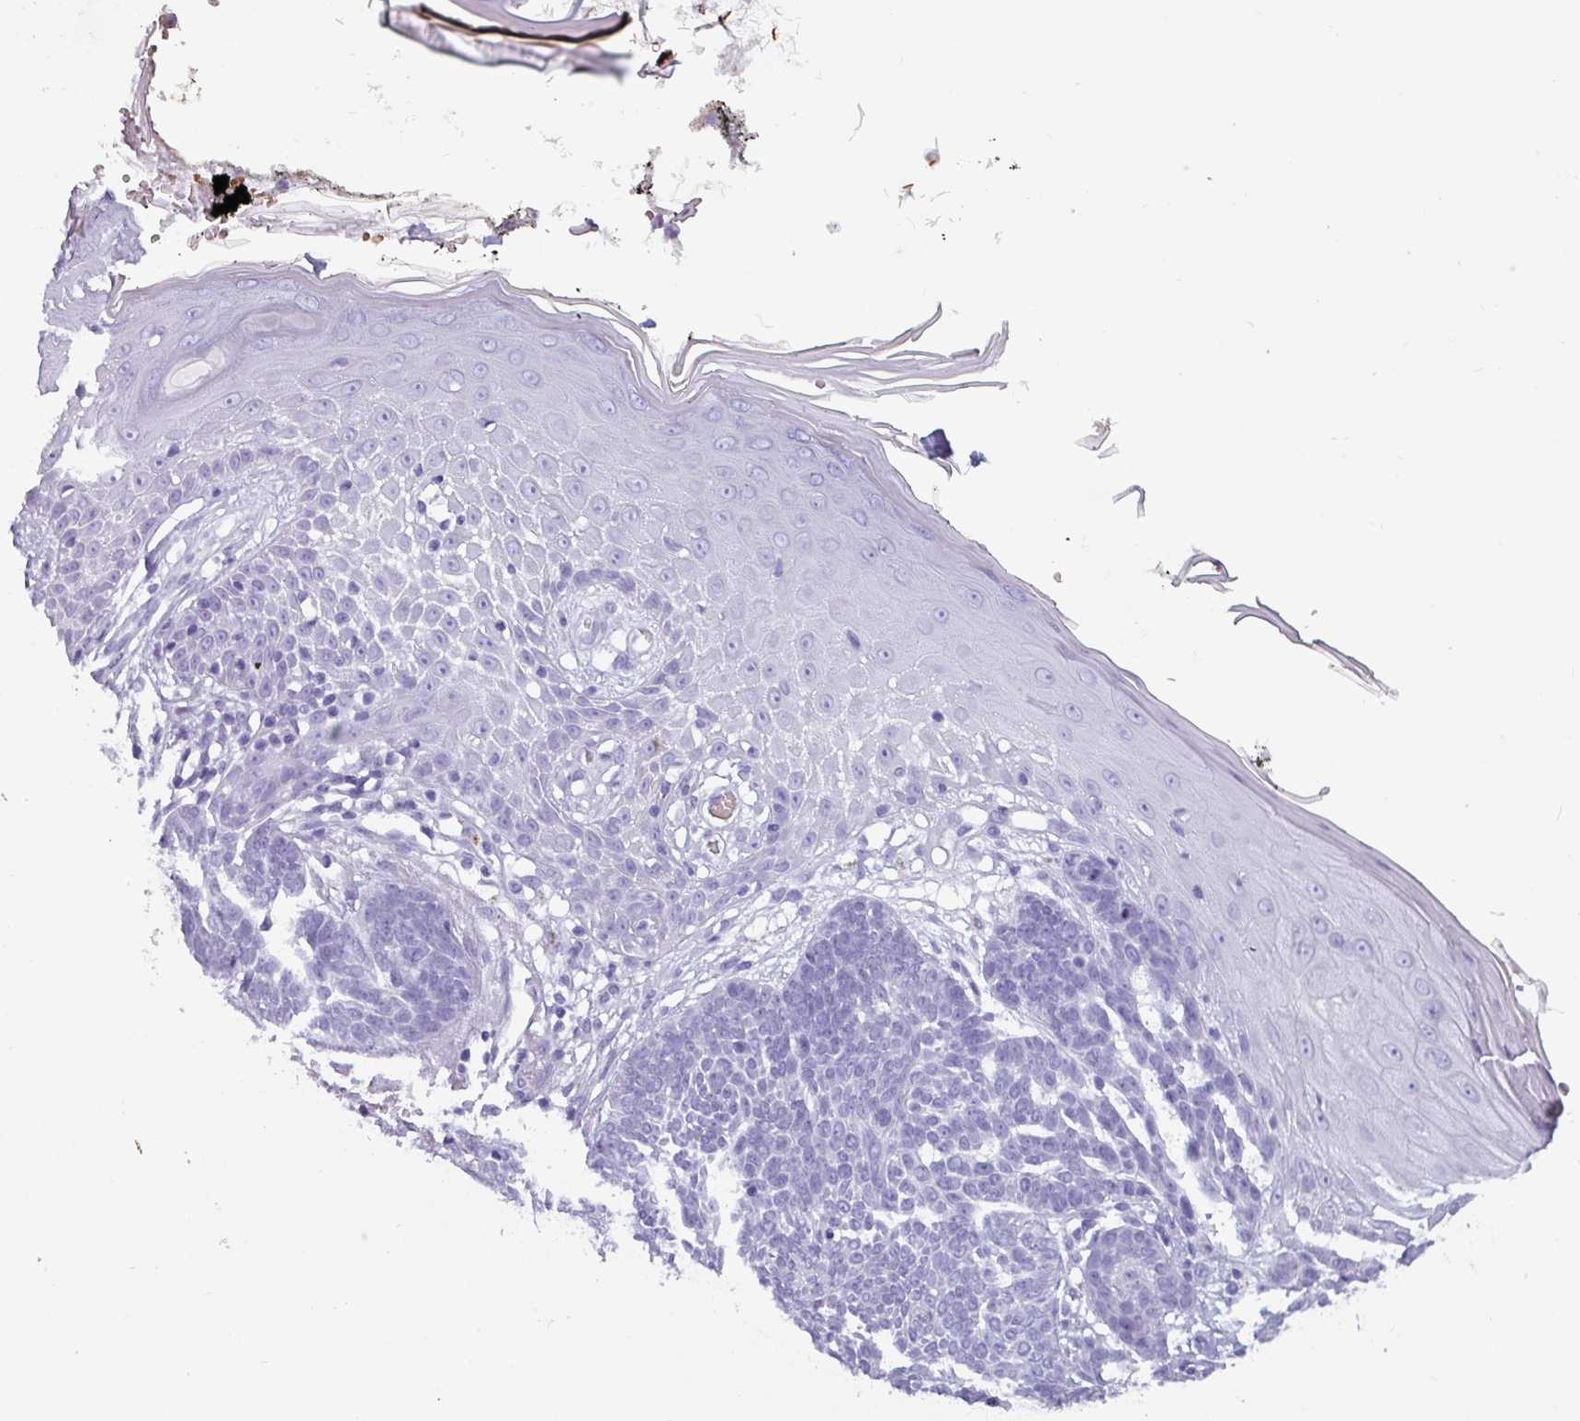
{"staining": {"intensity": "negative", "quantity": "none", "location": "none"}, "tissue": "skin cancer", "cell_type": "Tumor cells", "image_type": "cancer", "snomed": [{"axis": "morphology", "description": "Normal tissue, NOS"}, {"axis": "morphology", "description": "Basal cell carcinoma"}, {"axis": "topography", "description": "Skin"}], "caption": "DAB (3,3'-diaminobenzidine) immunohistochemical staining of human skin cancer exhibits no significant staining in tumor cells.", "gene": "CRYBB2", "patient": {"sex": "male", "age": 64}}